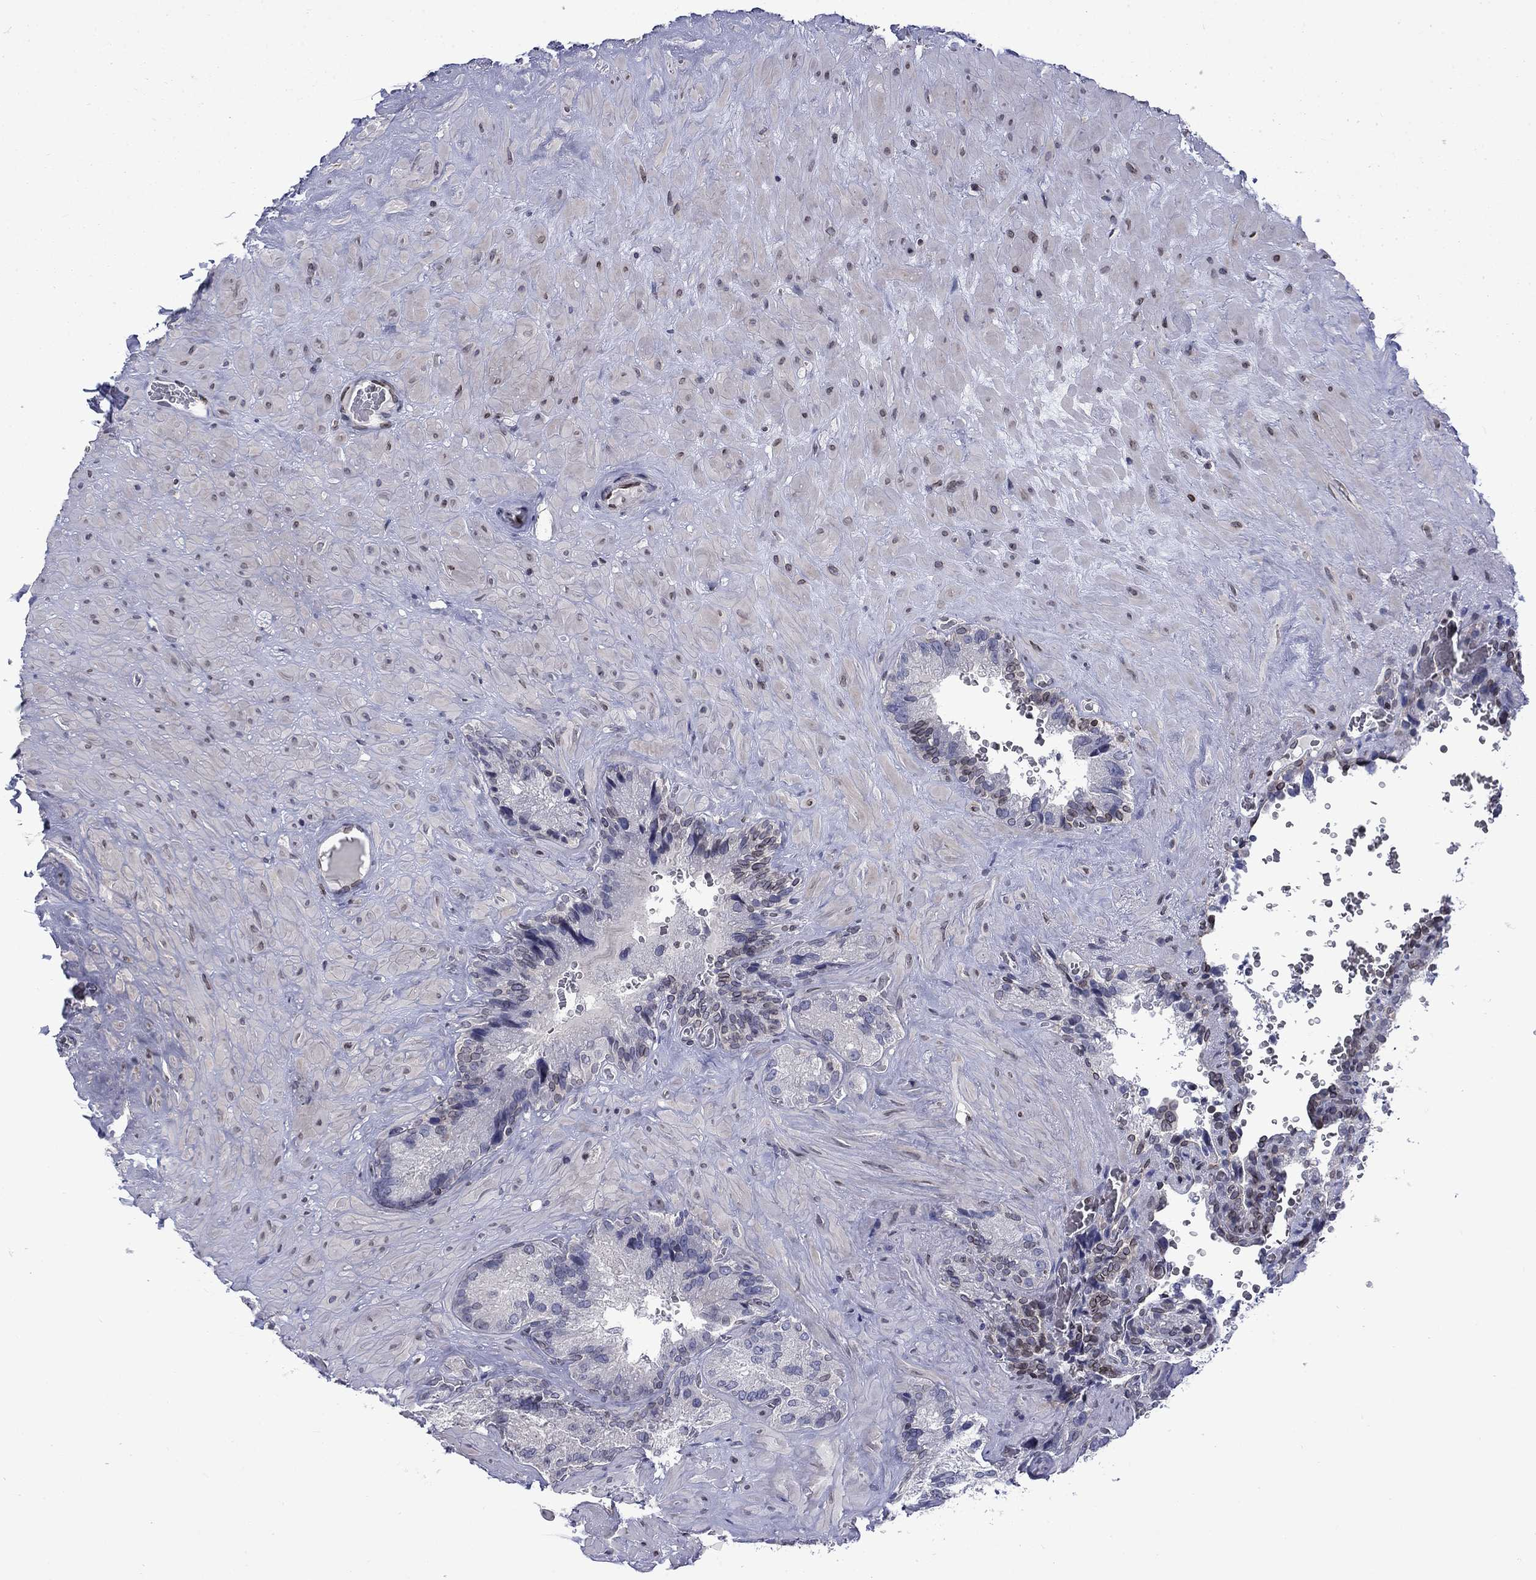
{"staining": {"intensity": "negative", "quantity": "none", "location": "none"}, "tissue": "seminal vesicle", "cell_type": "Glandular cells", "image_type": "normal", "snomed": [{"axis": "morphology", "description": "Normal tissue, NOS"}, {"axis": "topography", "description": "Seminal veicle"}], "caption": "Immunohistochemistry (IHC) of unremarkable human seminal vesicle exhibits no positivity in glandular cells.", "gene": "SLA", "patient": {"sex": "male", "age": 72}}